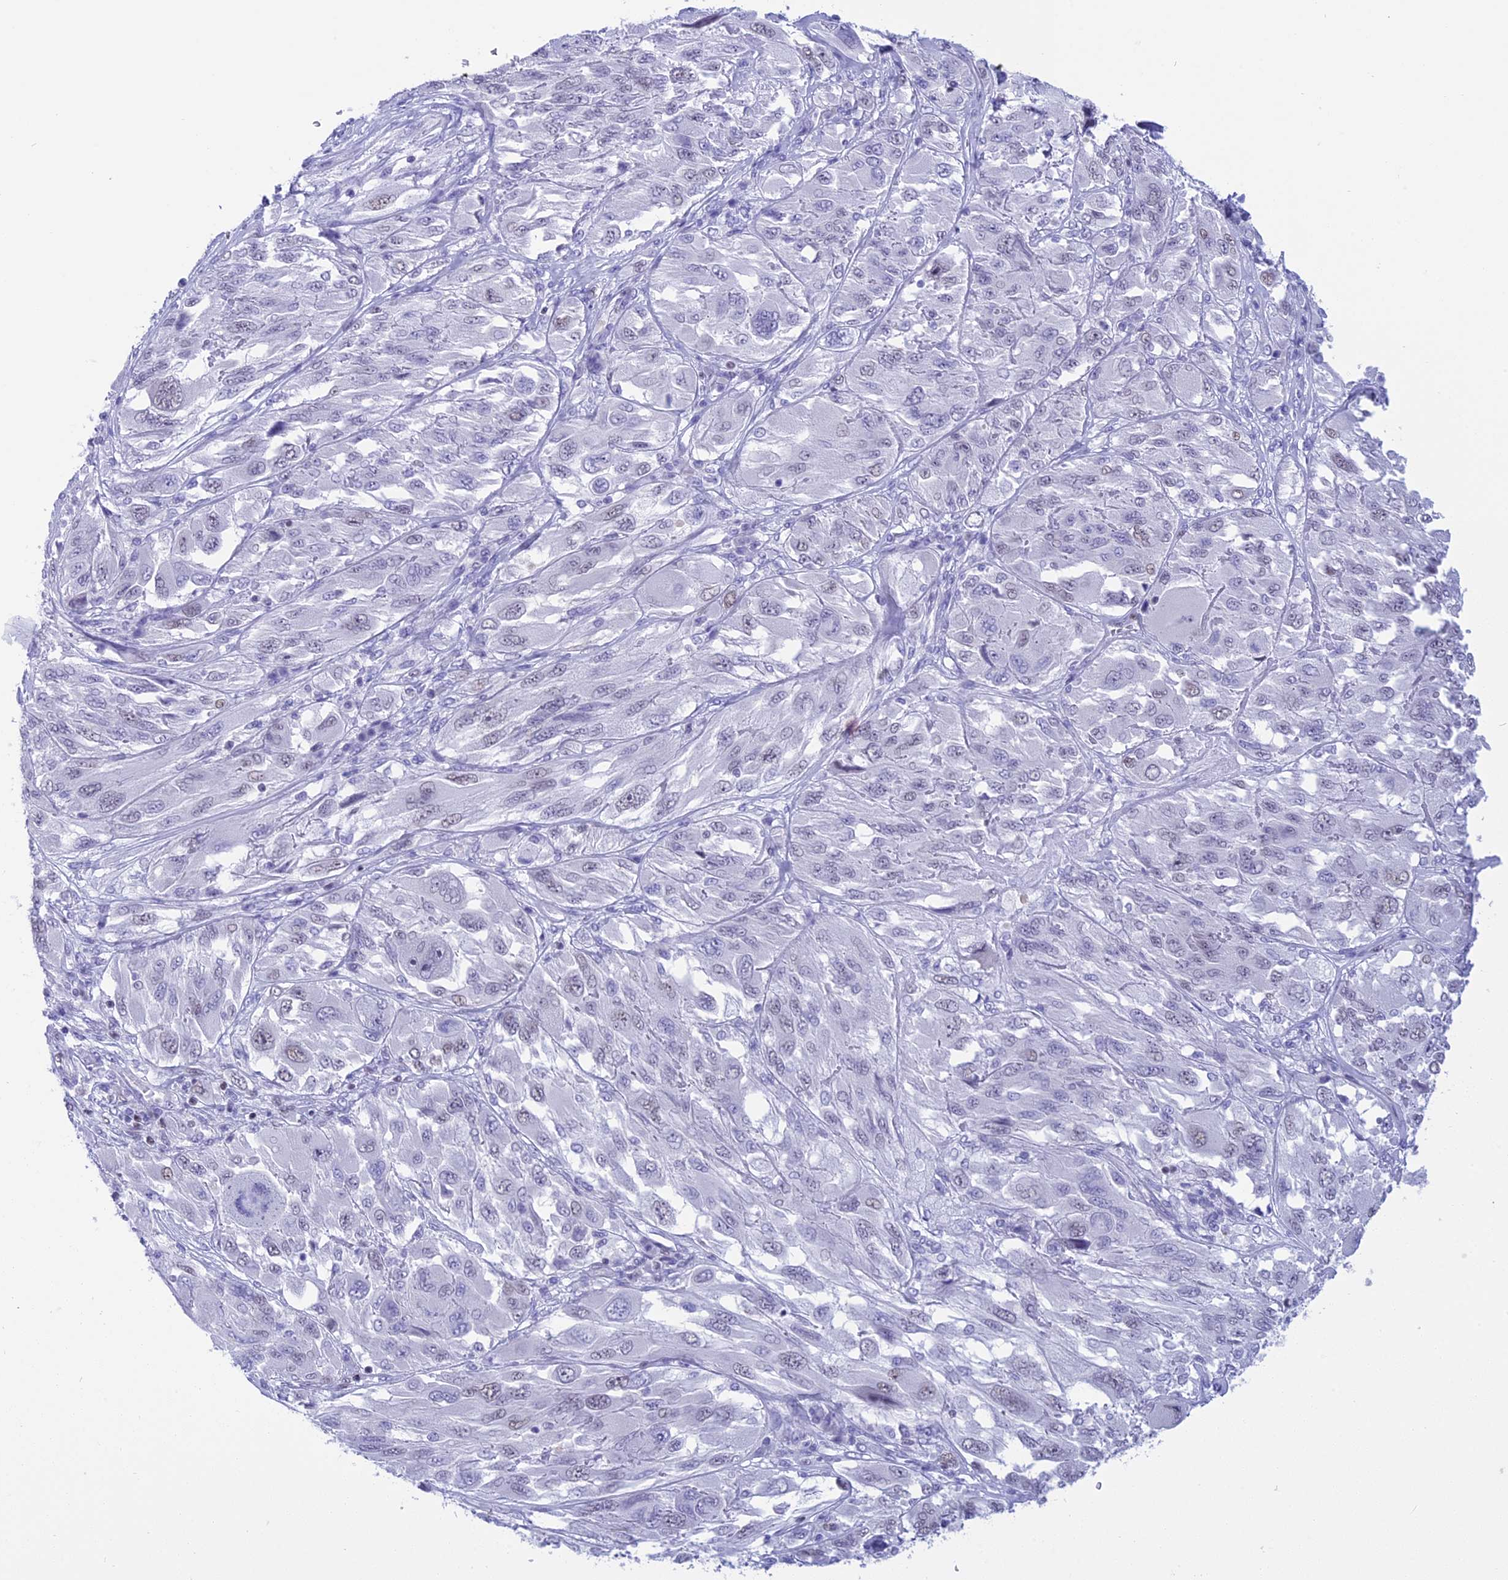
{"staining": {"intensity": "weak", "quantity": "<25%", "location": "nuclear"}, "tissue": "melanoma", "cell_type": "Tumor cells", "image_type": "cancer", "snomed": [{"axis": "morphology", "description": "Malignant melanoma, NOS"}, {"axis": "topography", "description": "Skin"}], "caption": "DAB immunohistochemical staining of melanoma exhibits no significant positivity in tumor cells.", "gene": "SPIRE2", "patient": {"sex": "female", "age": 91}}